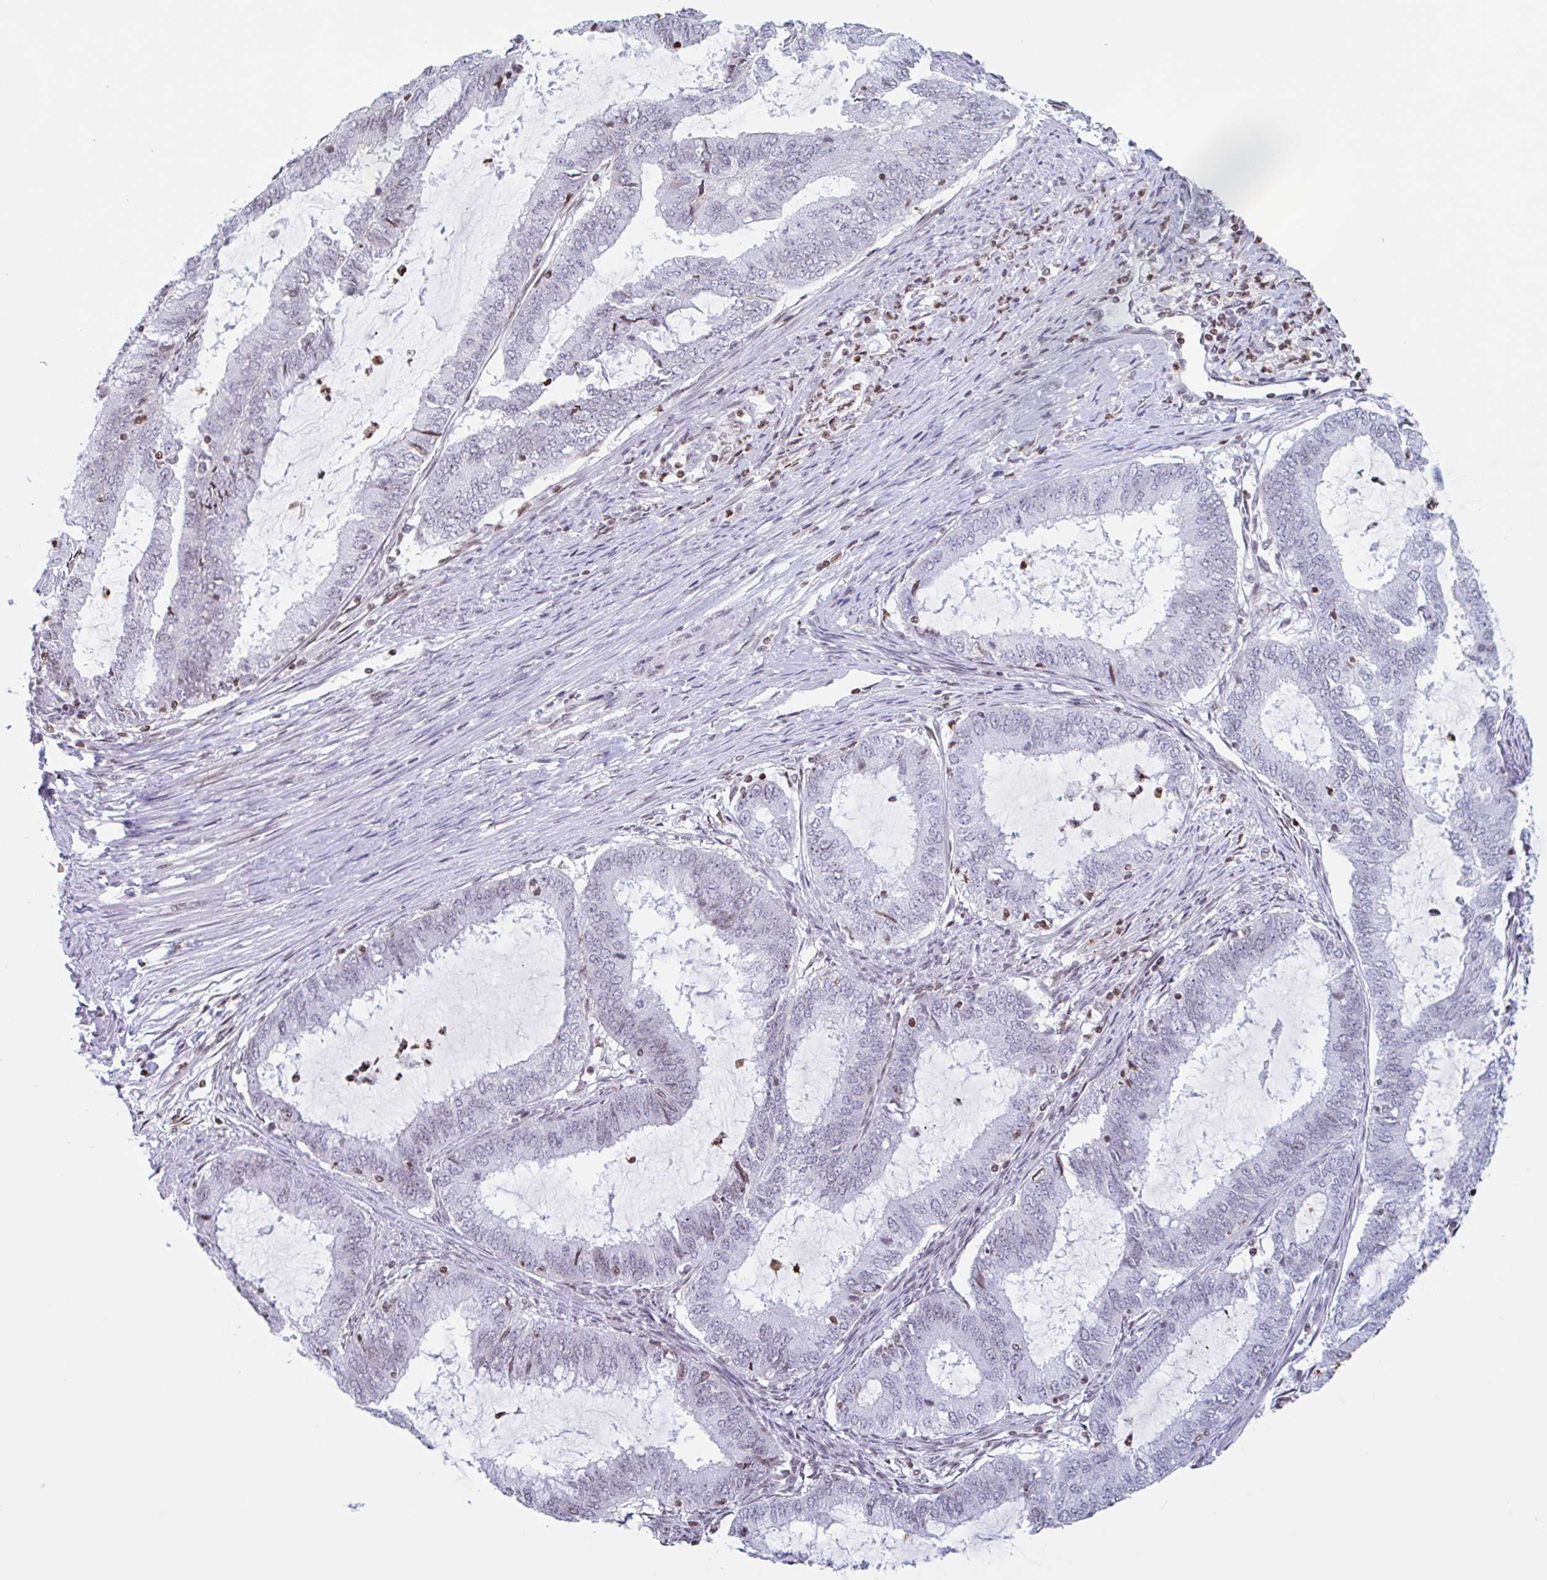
{"staining": {"intensity": "weak", "quantity": "<25%", "location": "nuclear"}, "tissue": "endometrial cancer", "cell_type": "Tumor cells", "image_type": "cancer", "snomed": [{"axis": "morphology", "description": "Adenocarcinoma, NOS"}, {"axis": "topography", "description": "Endometrium"}], "caption": "Adenocarcinoma (endometrial) was stained to show a protein in brown. There is no significant positivity in tumor cells. (Stains: DAB (3,3'-diaminobenzidine) immunohistochemistry with hematoxylin counter stain, Microscopy: brightfield microscopy at high magnification).", "gene": "NOL6", "patient": {"sex": "female", "age": 51}}